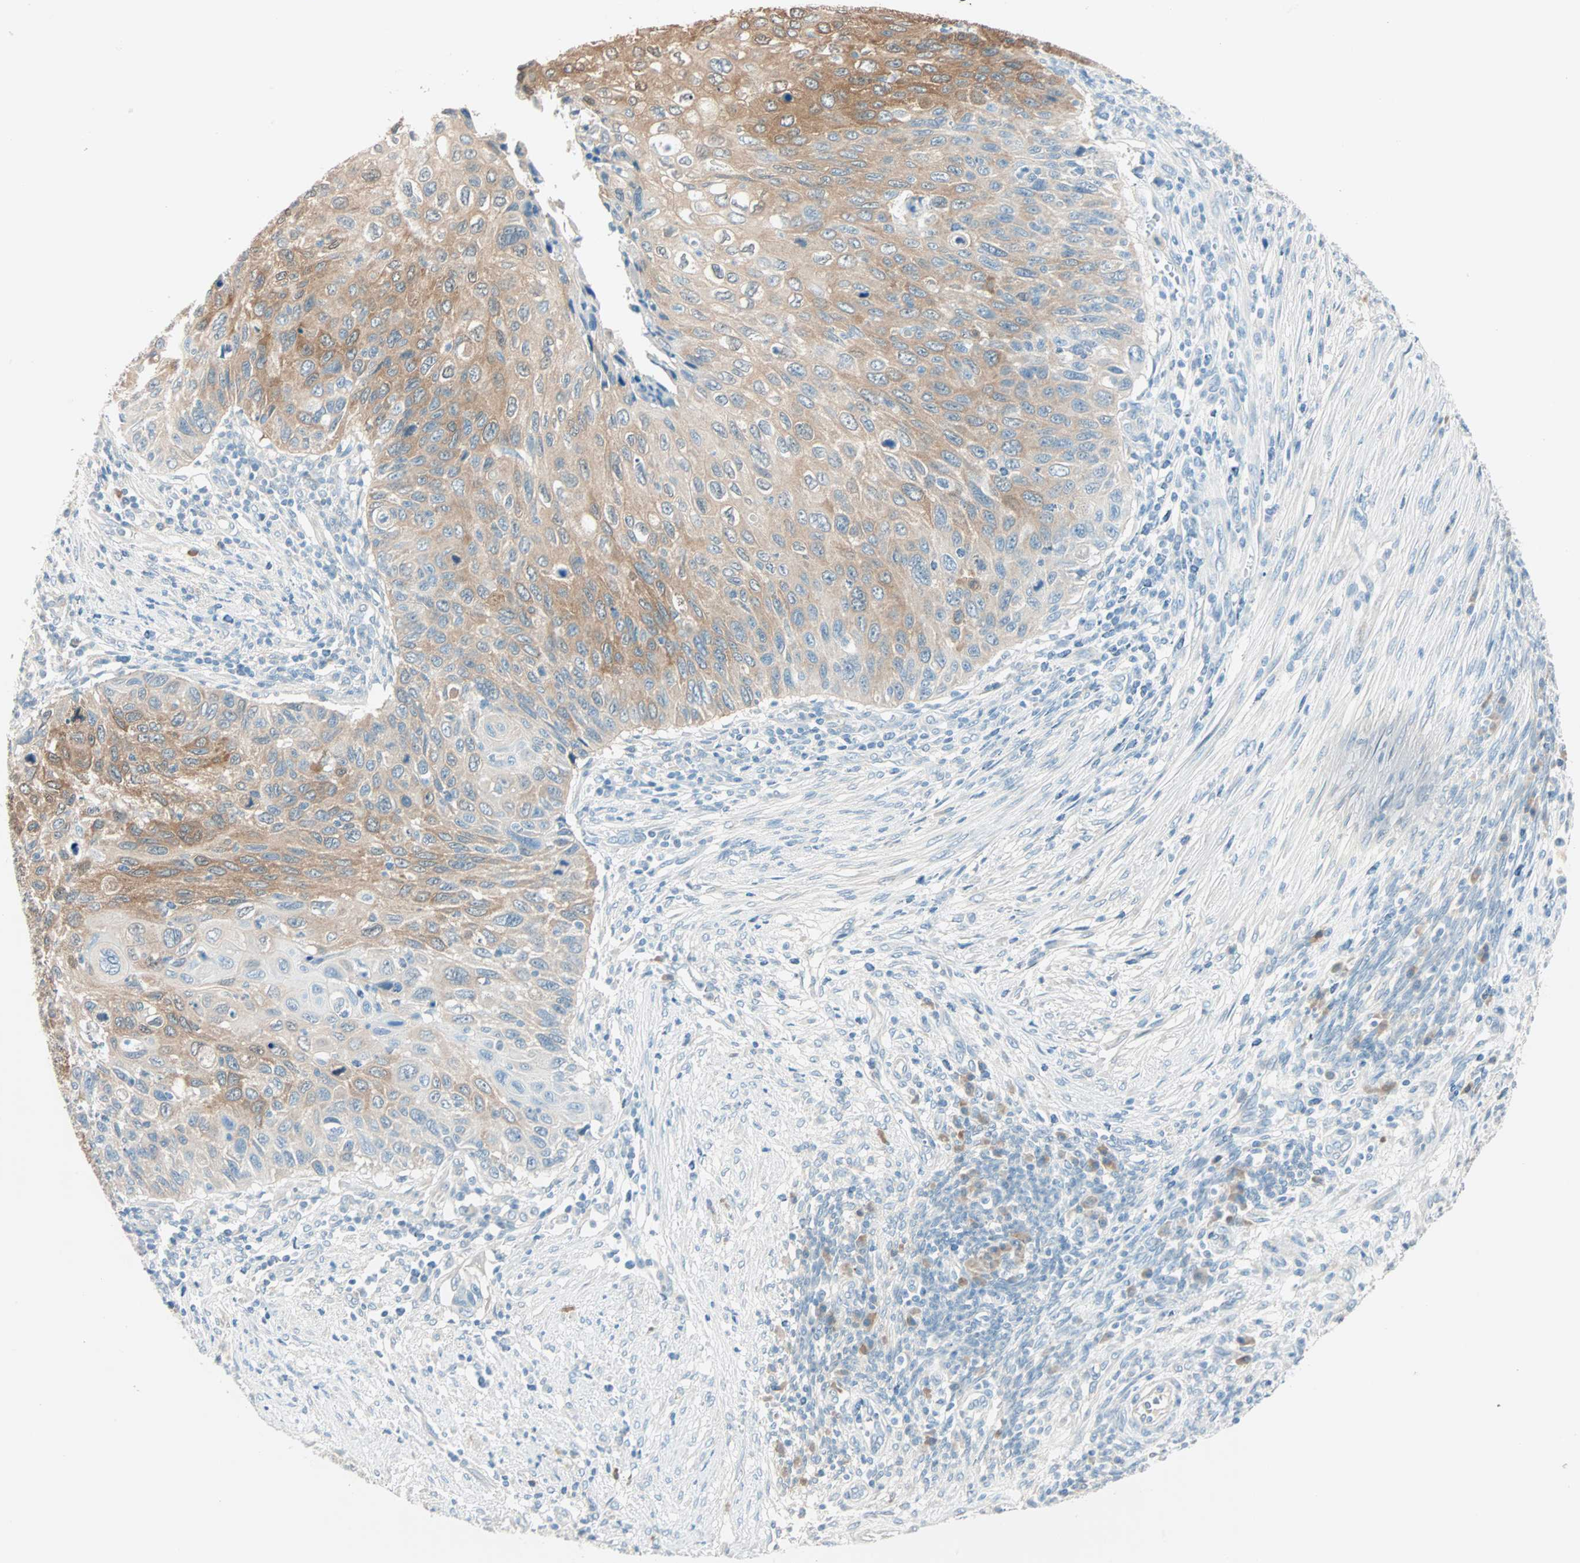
{"staining": {"intensity": "moderate", "quantity": ">75%", "location": "cytoplasmic/membranous"}, "tissue": "cervical cancer", "cell_type": "Tumor cells", "image_type": "cancer", "snomed": [{"axis": "morphology", "description": "Squamous cell carcinoma, NOS"}, {"axis": "topography", "description": "Cervix"}], "caption": "About >75% of tumor cells in human cervical squamous cell carcinoma reveal moderate cytoplasmic/membranous protein positivity as visualized by brown immunohistochemical staining.", "gene": "ATF6", "patient": {"sex": "female", "age": 70}}